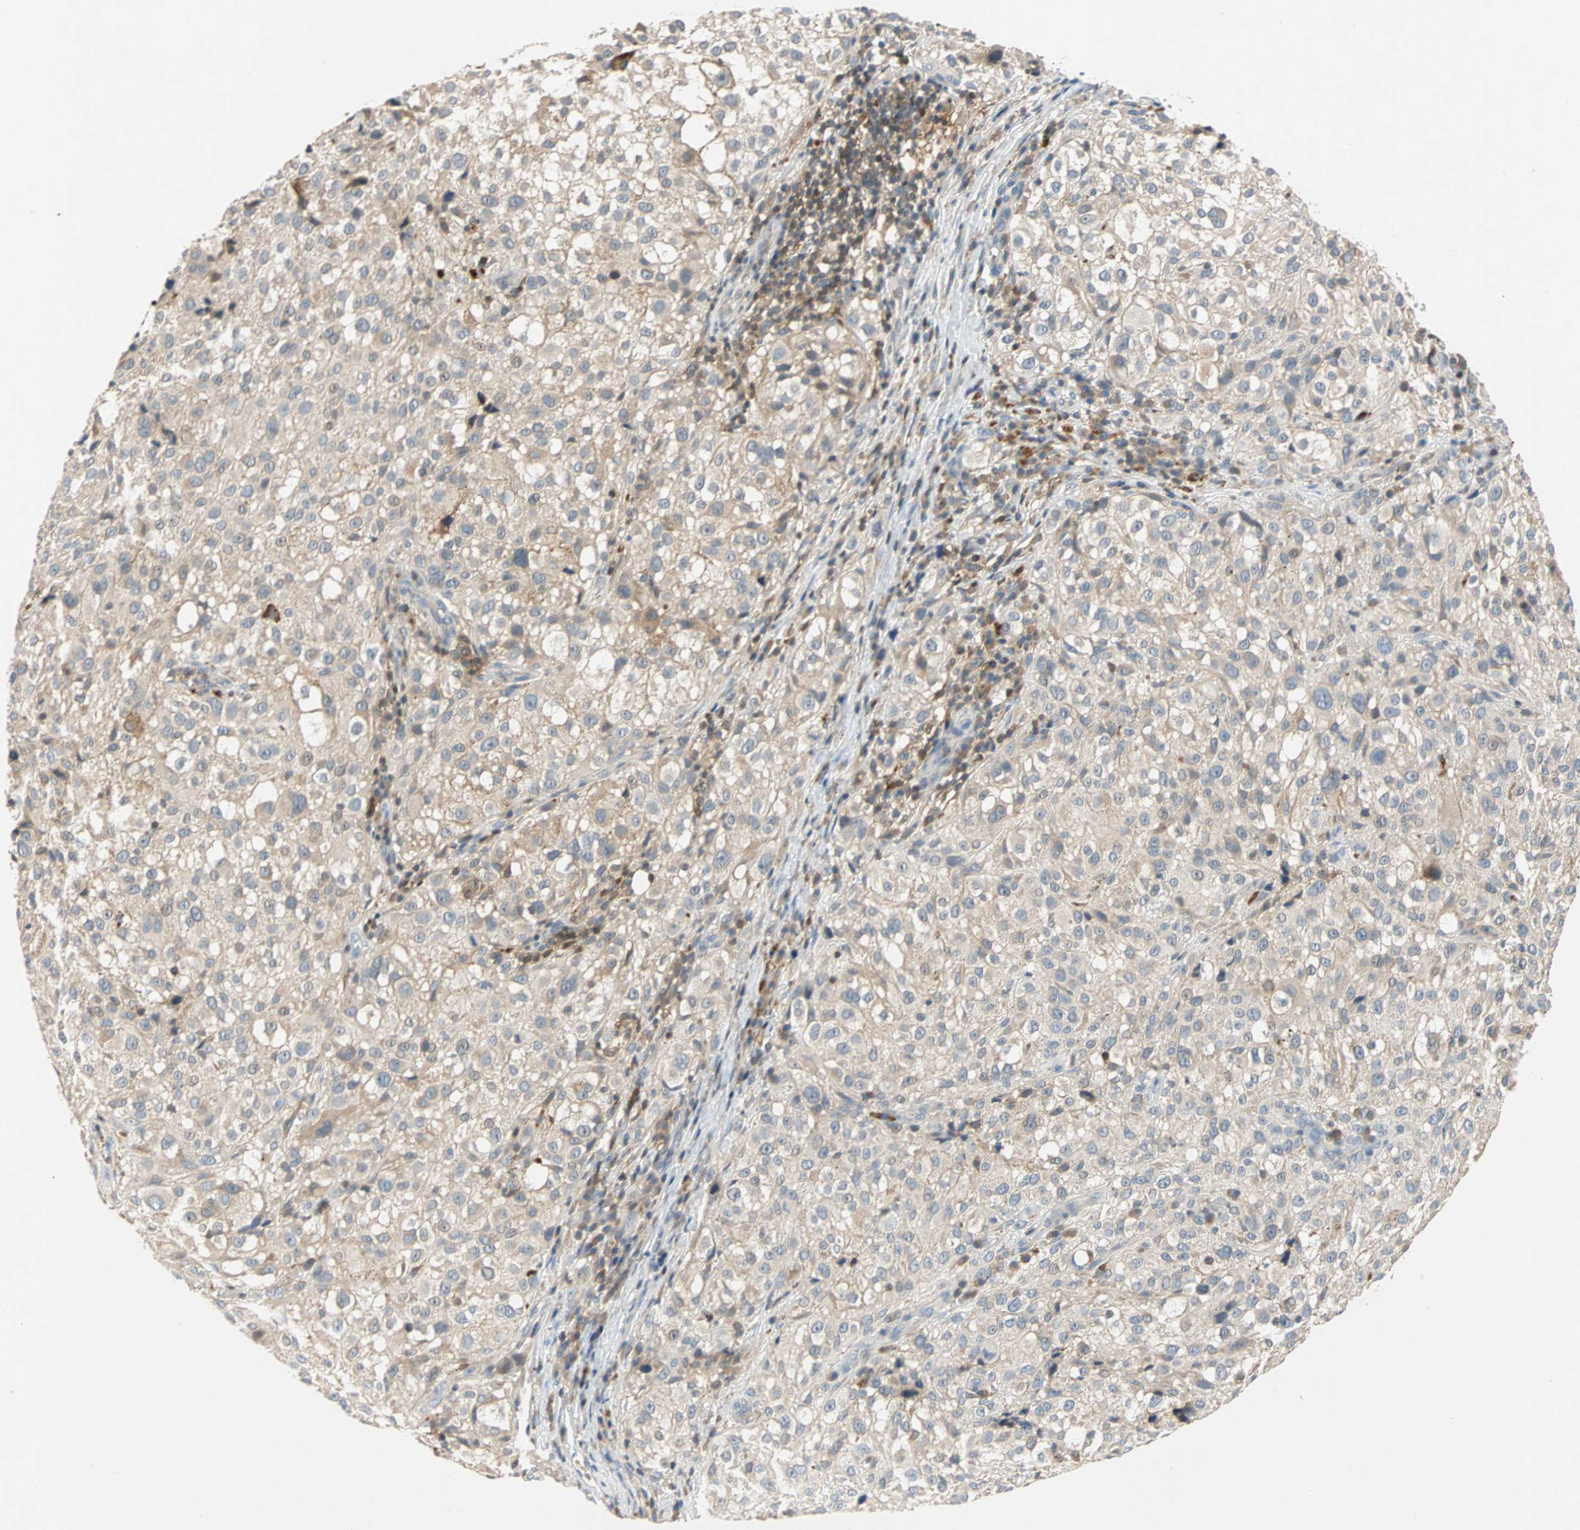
{"staining": {"intensity": "weak", "quantity": "<25%", "location": "cytoplasmic/membranous"}, "tissue": "melanoma", "cell_type": "Tumor cells", "image_type": "cancer", "snomed": [{"axis": "morphology", "description": "Necrosis, NOS"}, {"axis": "morphology", "description": "Malignant melanoma, NOS"}, {"axis": "topography", "description": "Skin"}], "caption": "The photomicrograph reveals no significant staining in tumor cells of malignant melanoma. Nuclei are stained in blue.", "gene": "MAP4K1", "patient": {"sex": "female", "age": 87}}